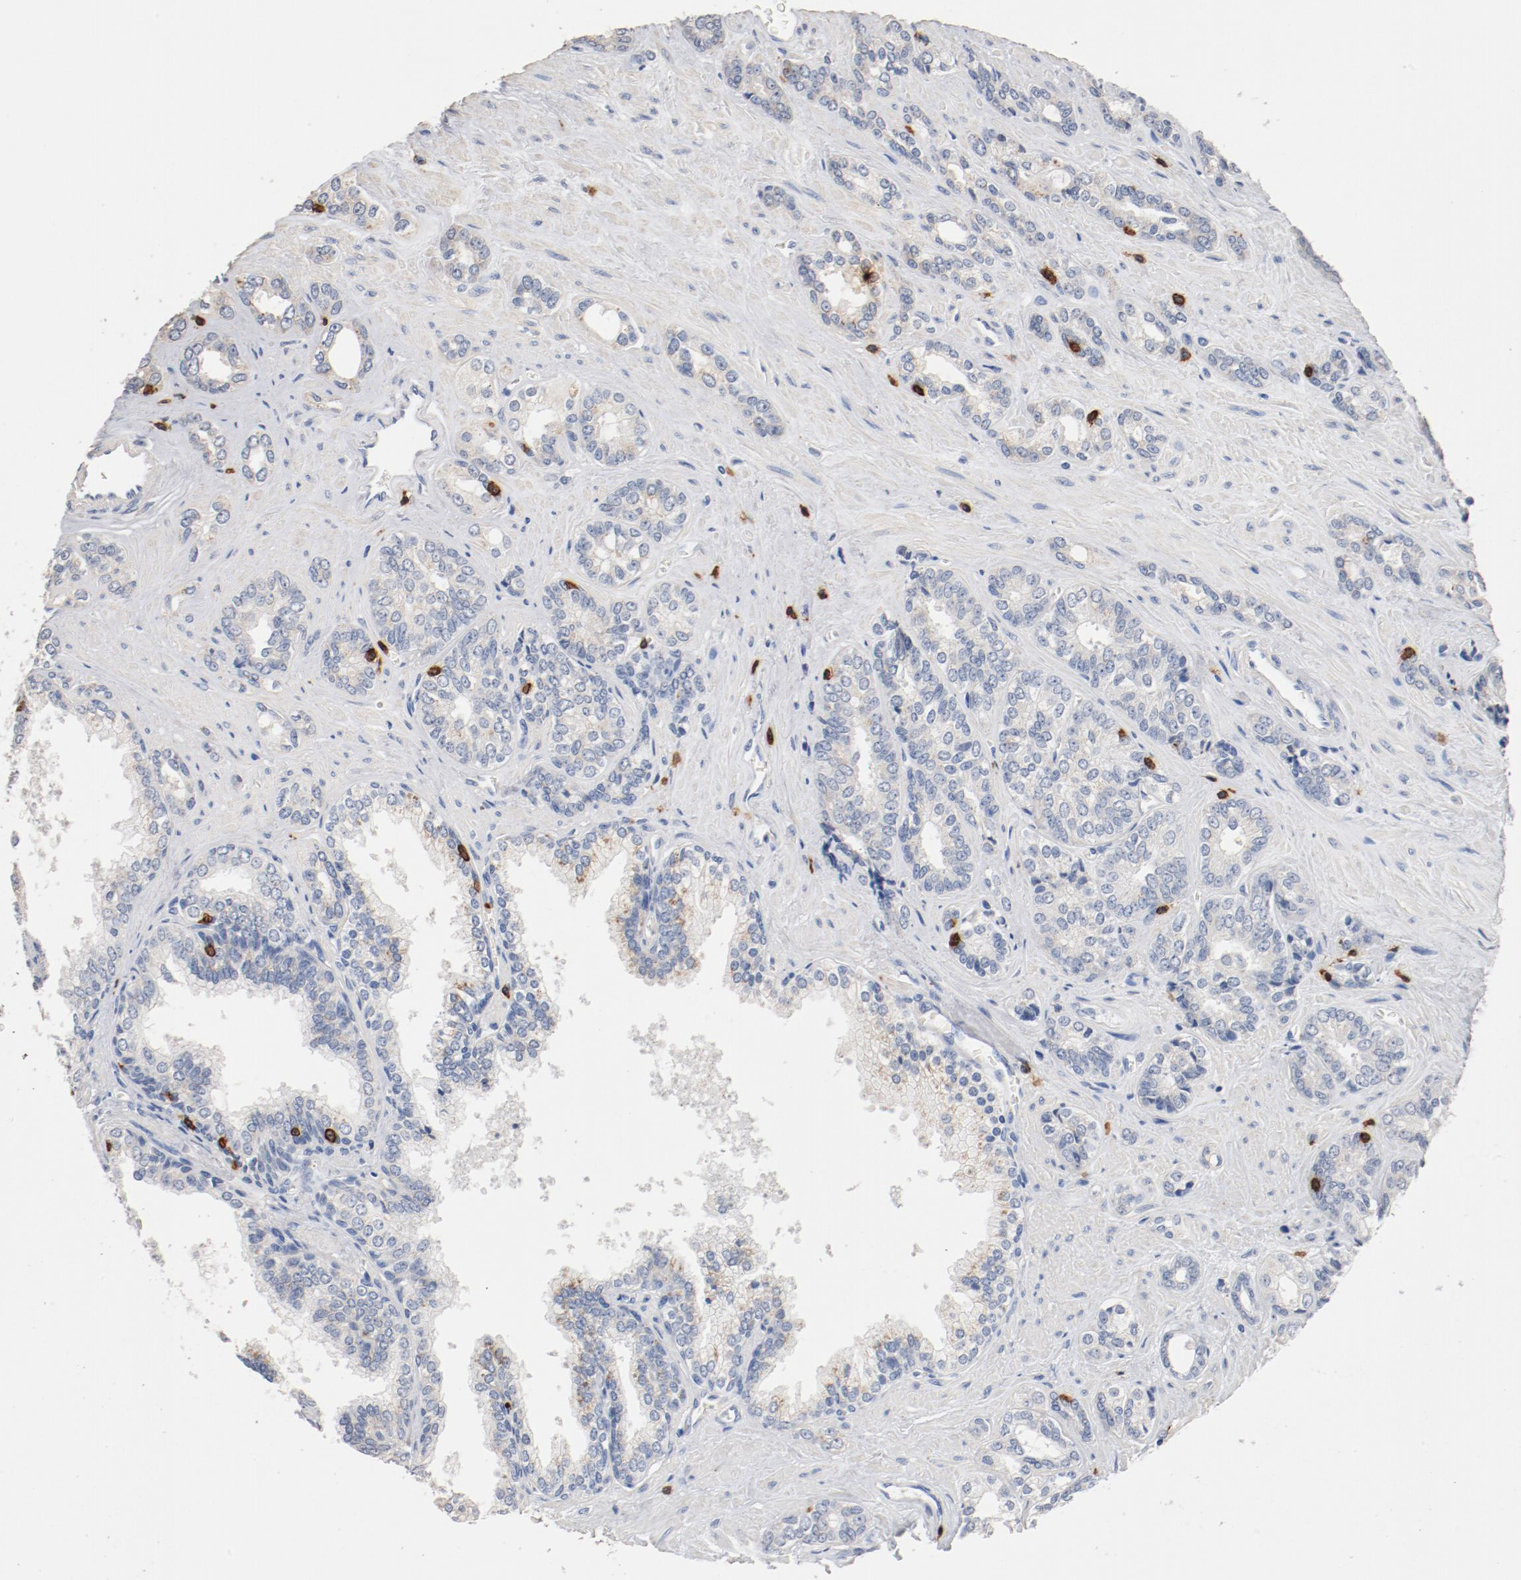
{"staining": {"intensity": "negative", "quantity": "none", "location": "none"}, "tissue": "prostate cancer", "cell_type": "Tumor cells", "image_type": "cancer", "snomed": [{"axis": "morphology", "description": "Adenocarcinoma, High grade"}, {"axis": "topography", "description": "Prostate"}], "caption": "A photomicrograph of human prostate high-grade adenocarcinoma is negative for staining in tumor cells.", "gene": "CD247", "patient": {"sex": "male", "age": 67}}